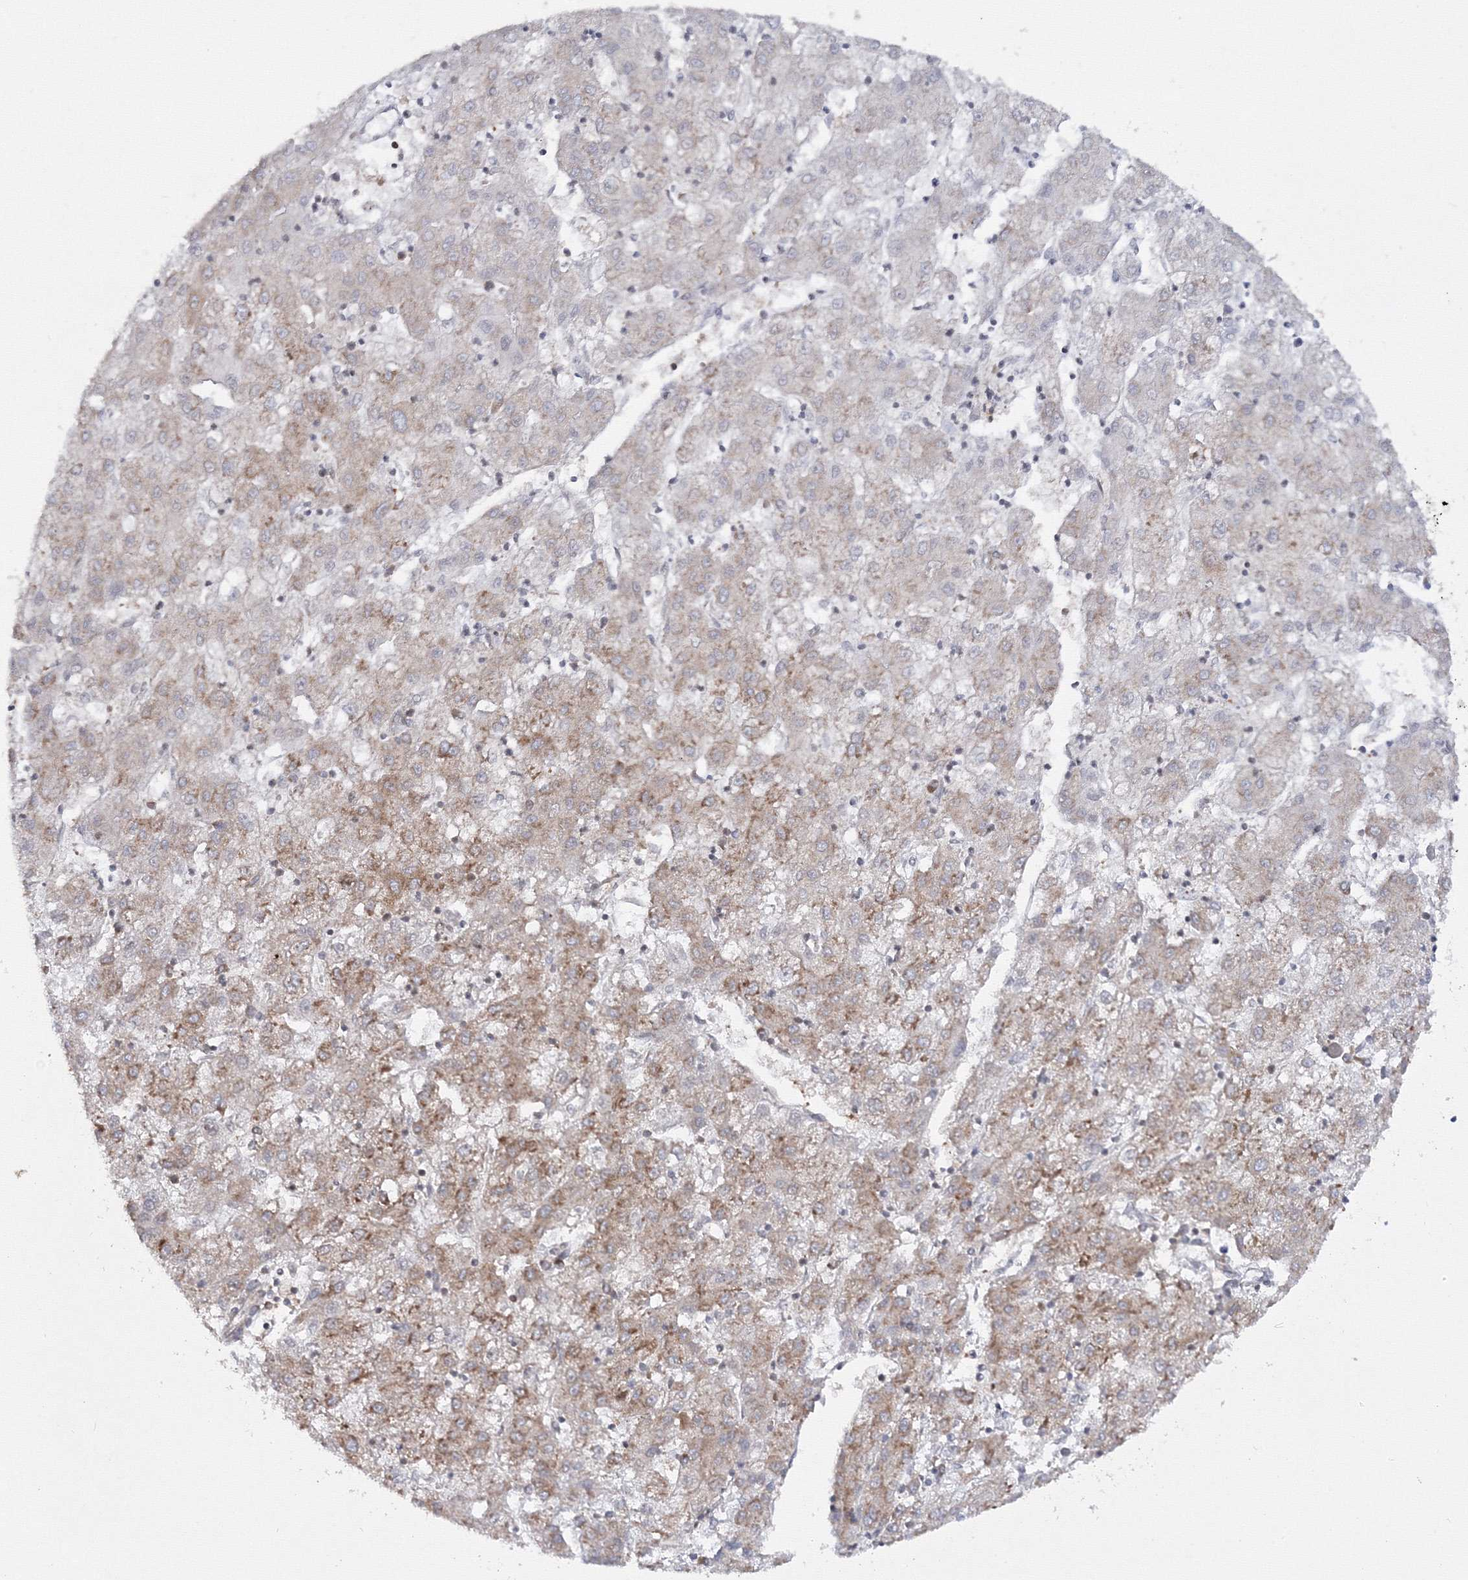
{"staining": {"intensity": "moderate", "quantity": "<25%", "location": "cytoplasmic/membranous"}, "tissue": "liver cancer", "cell_type": "Tumor cells", "image_type": "cancer", "snomed": [{"axis": "morphology", "description": "Carcinoma, Hepatocellular, NOS"}, {"axis": "topography", "description": "Liver"}], "caption": "A brown stain shows moderate cytoplasmic/membranous expression of a protein in liver cancer (hepatocellular carcinoma) tumor cells. Ihc stains the protein in brown and the nuclei are stained blue.", "gene": "HARS1", "patient": {"sex": "male", "age": 72}}